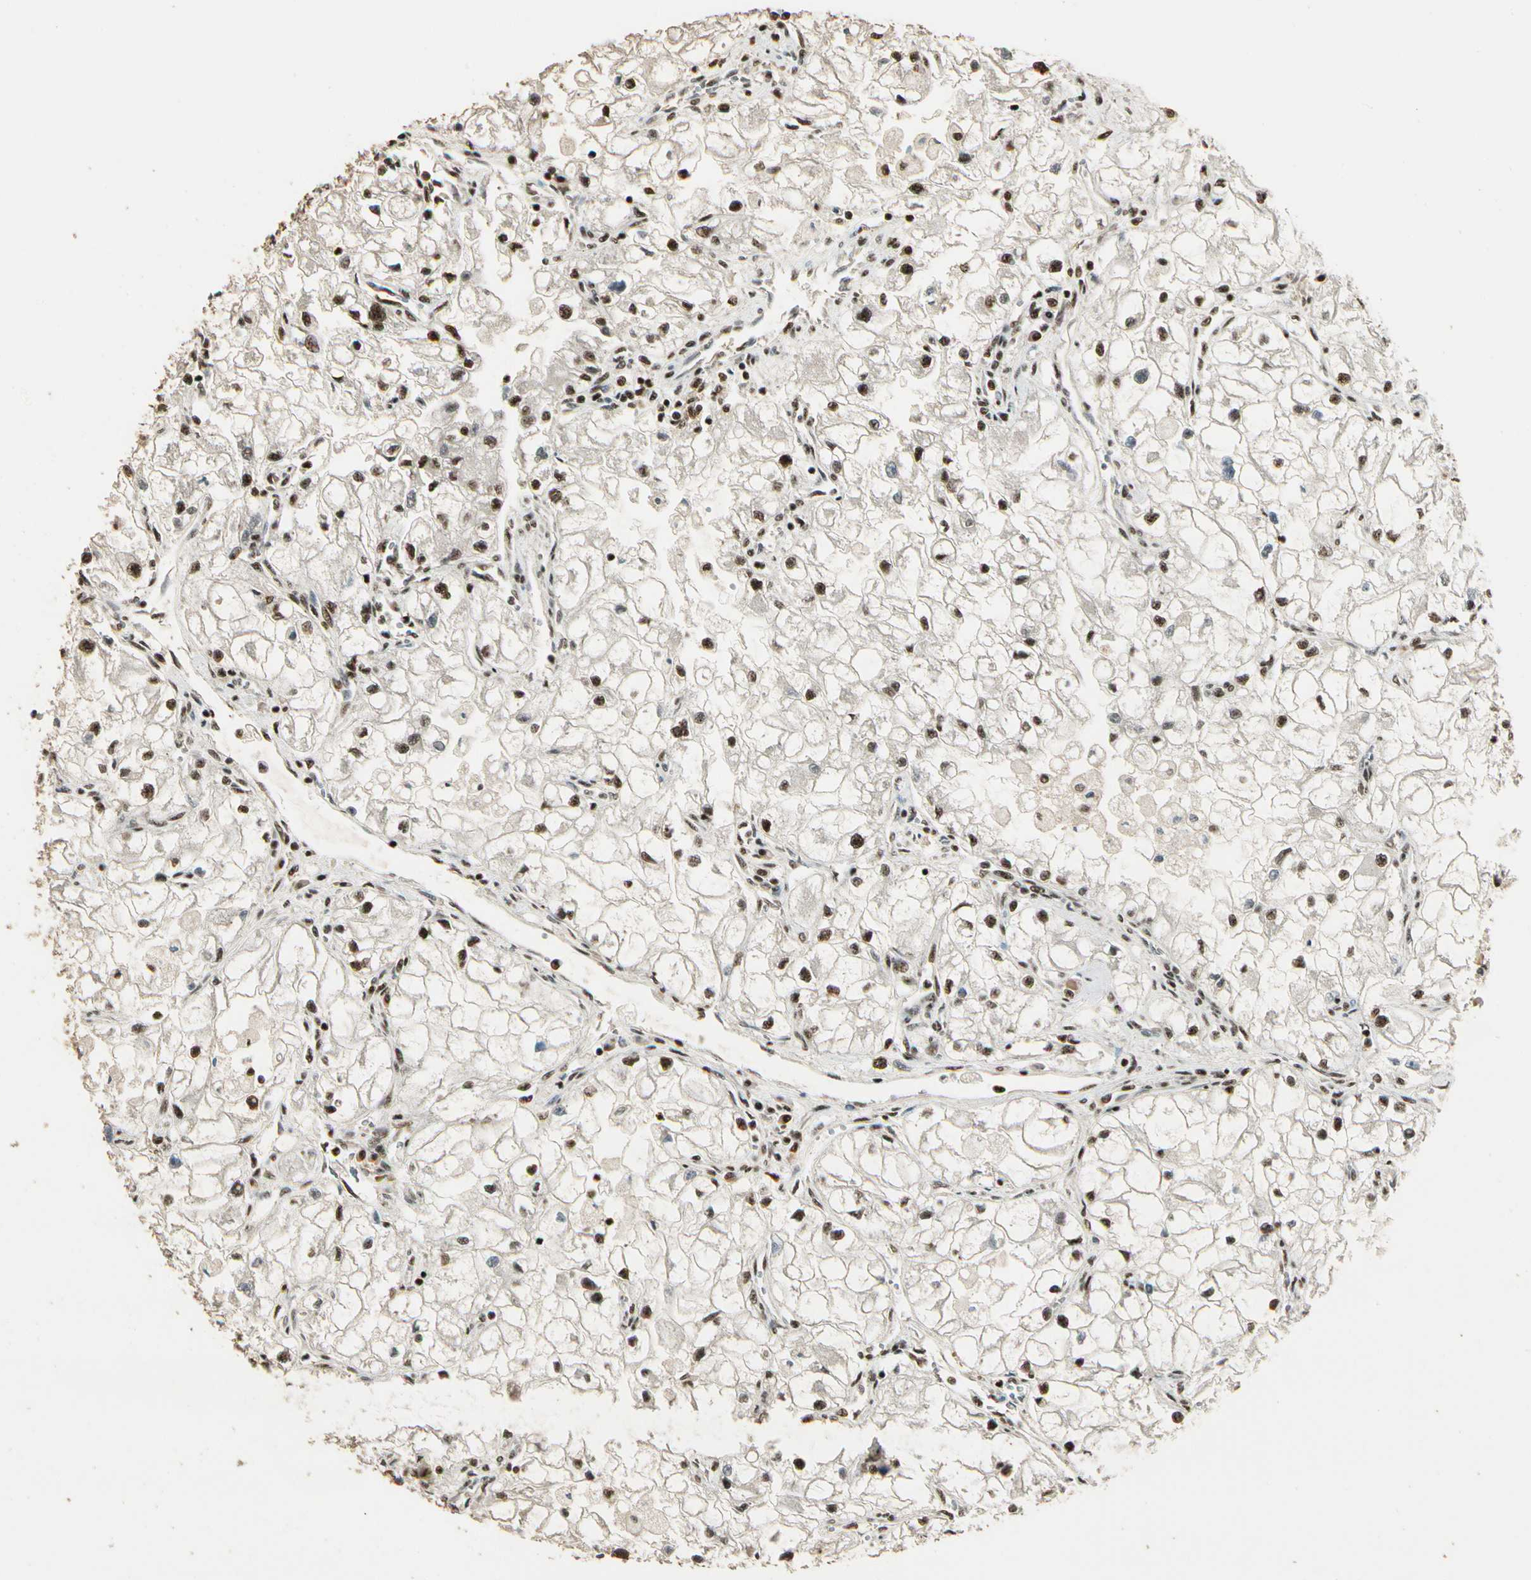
{"staining": {"intensity": "moderate", "quantity": ">75%", "location": "nuclear"}, "tissue": "renal cancer", "cell_type": "Tumor cells", "image_type": "cancer", "snomed": [{"axis": "morphology", "description": "Adenocarcinoma, NOS"}, {"axis": "topography", "description": "Kidney"}], "caption": "Brown immunohistochemical staining in human renal cancer (adenocarcinoma) displays moderate nuclear positivity in approximately >75% of tumor cells. (IHC, brightfield microscopy, high magnification).", "gene": "RBM25", "patient": {"sex": "female", "age": 70}}